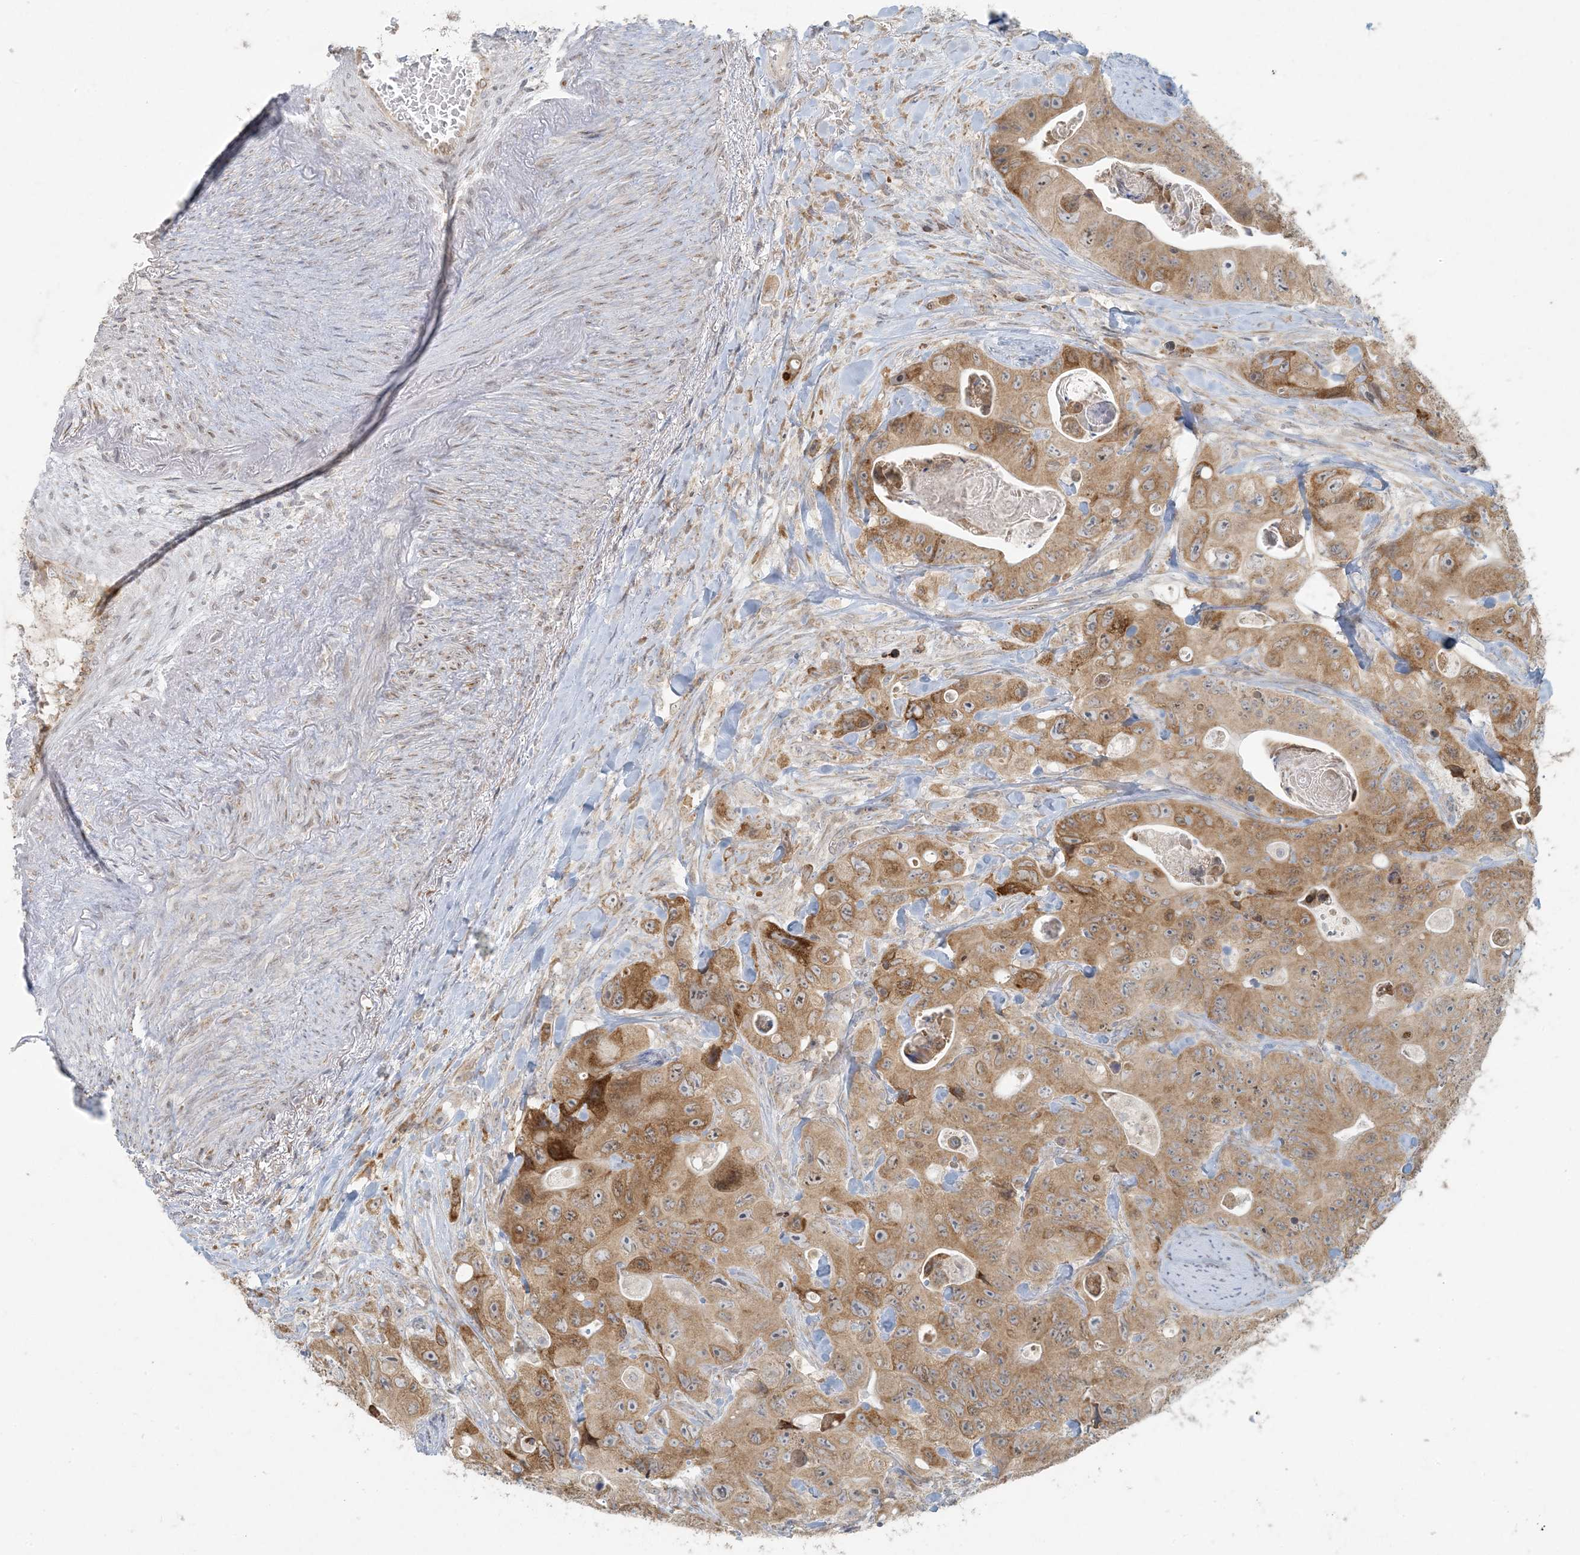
{"staining": {"intensity": "moderate", "quantity": ">75%", "location": "cytoplasmic/membranous,nuclear"}, "tissue": "colorectal cancer", "cell_type": "Tumor cells", "image_type": "cancer", "snomed": [{"axis": "morphology", "description": "Adenocarcinoma, NOS"}, {"axis": "topography", "description": "Colon"}], "caption": "Colorectal cancer was stained to show a protein in brown. There is medium levels of moderate cytoplasmic/membranous and nuclear expression in about >75% of tumor cells. (Stains: DAB in brown, nuclei in blue, Microscopy: brightfield microscopy at high magnification).", "gene": "HACL1", "patient": {"sex": "female", "age": 46}}